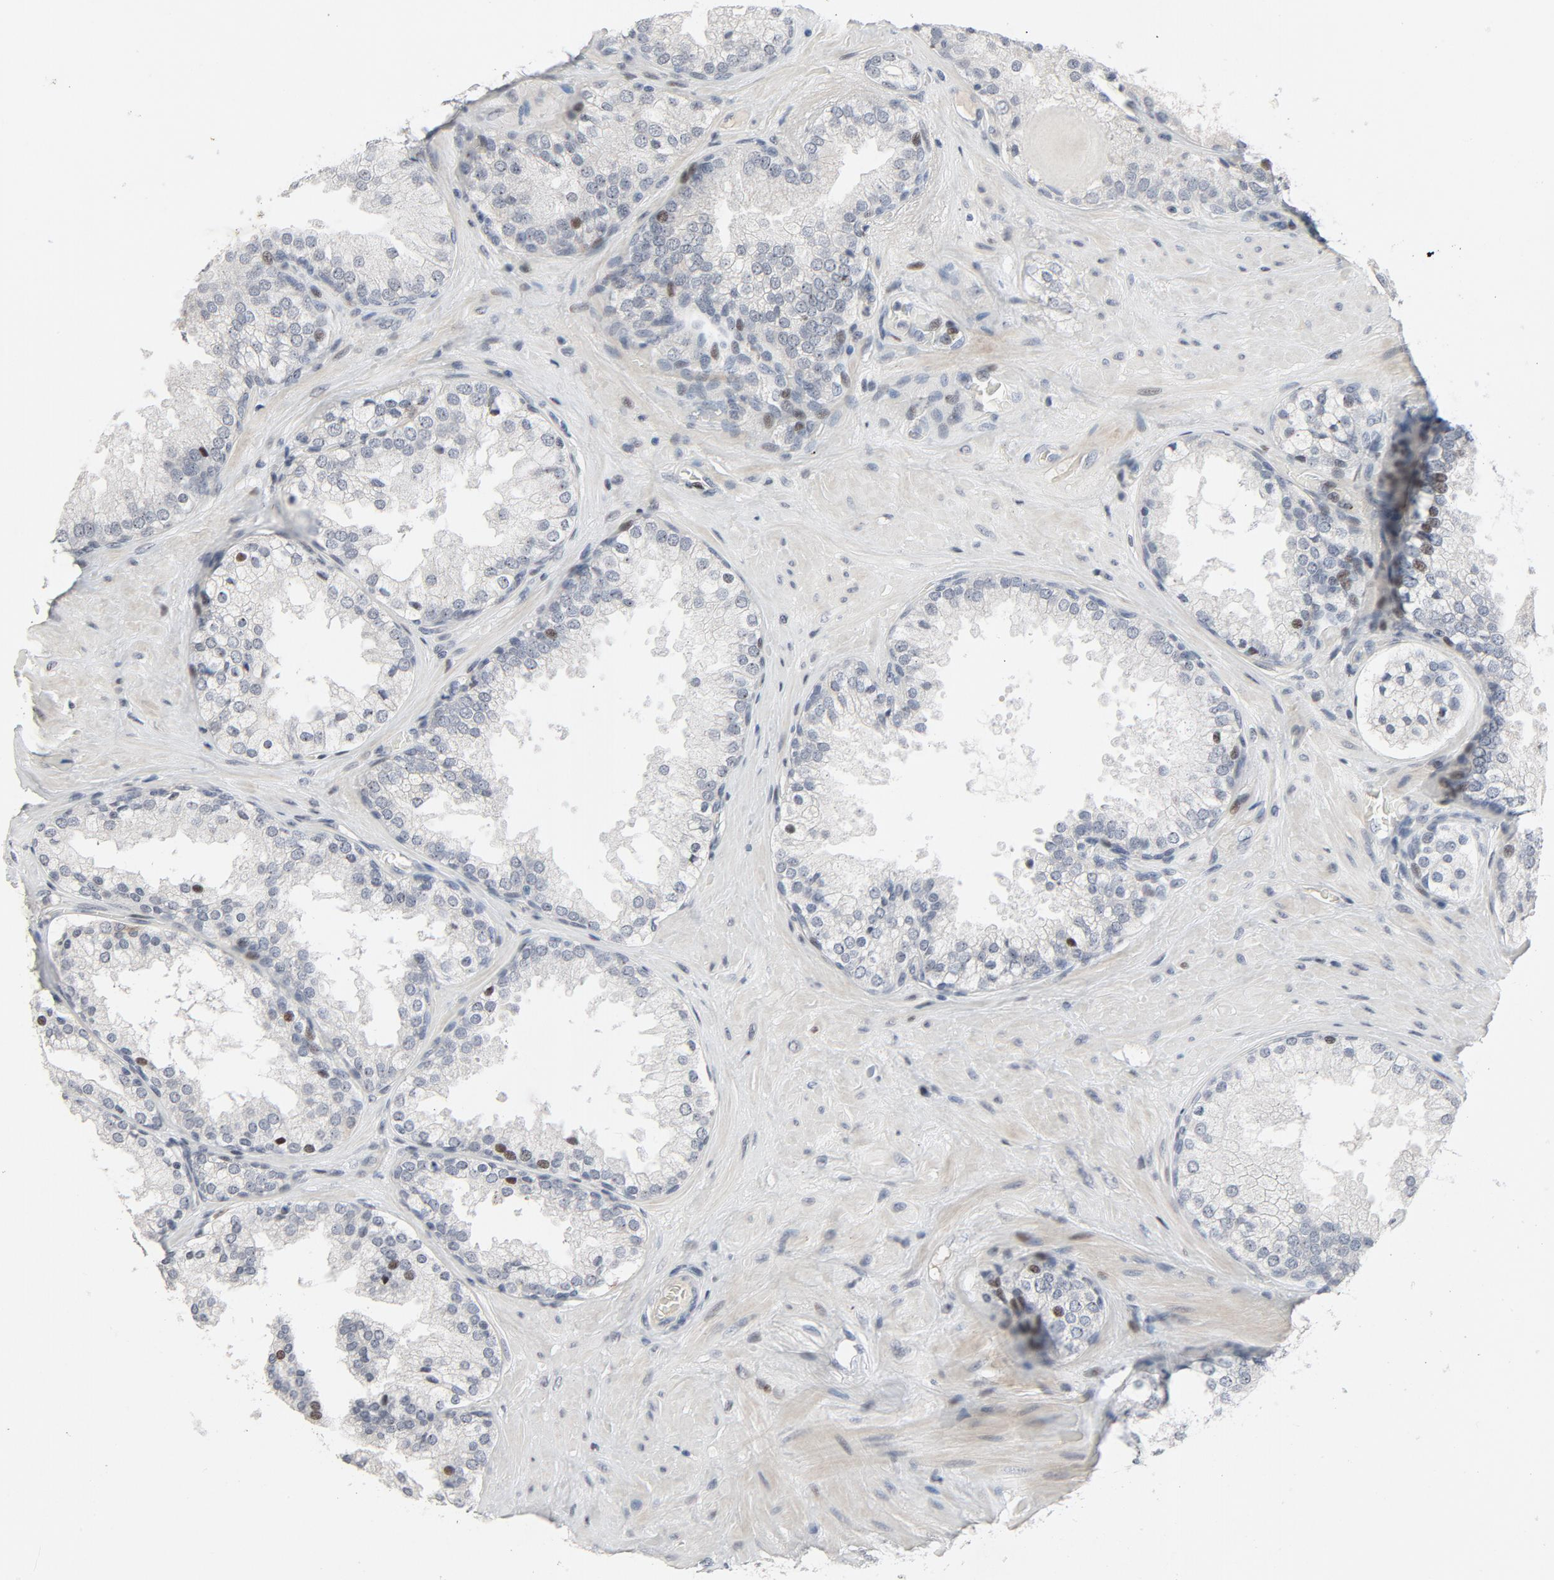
{"staining": {"intensity": "negative", "quantity": "none", "location": "none"}, "tissue": "prostate cancer", "cell_type": "Tumor cells", "image_type": "cancer", "snomed": [{"axis": "morphology", "description": "Adenocarcinoma, High grade"}, {"axis": "topography", "description": "Prostate"}], "caption": "High magnification brightfield microscopy of prostate high-grade adenocarcinoma stained with DAB (brown) and counterstained with hematoxylin (blue): tumor cells show no significant positivity.", "gene": "FSCB", "patient": {"sex": "male", "age": 70}}